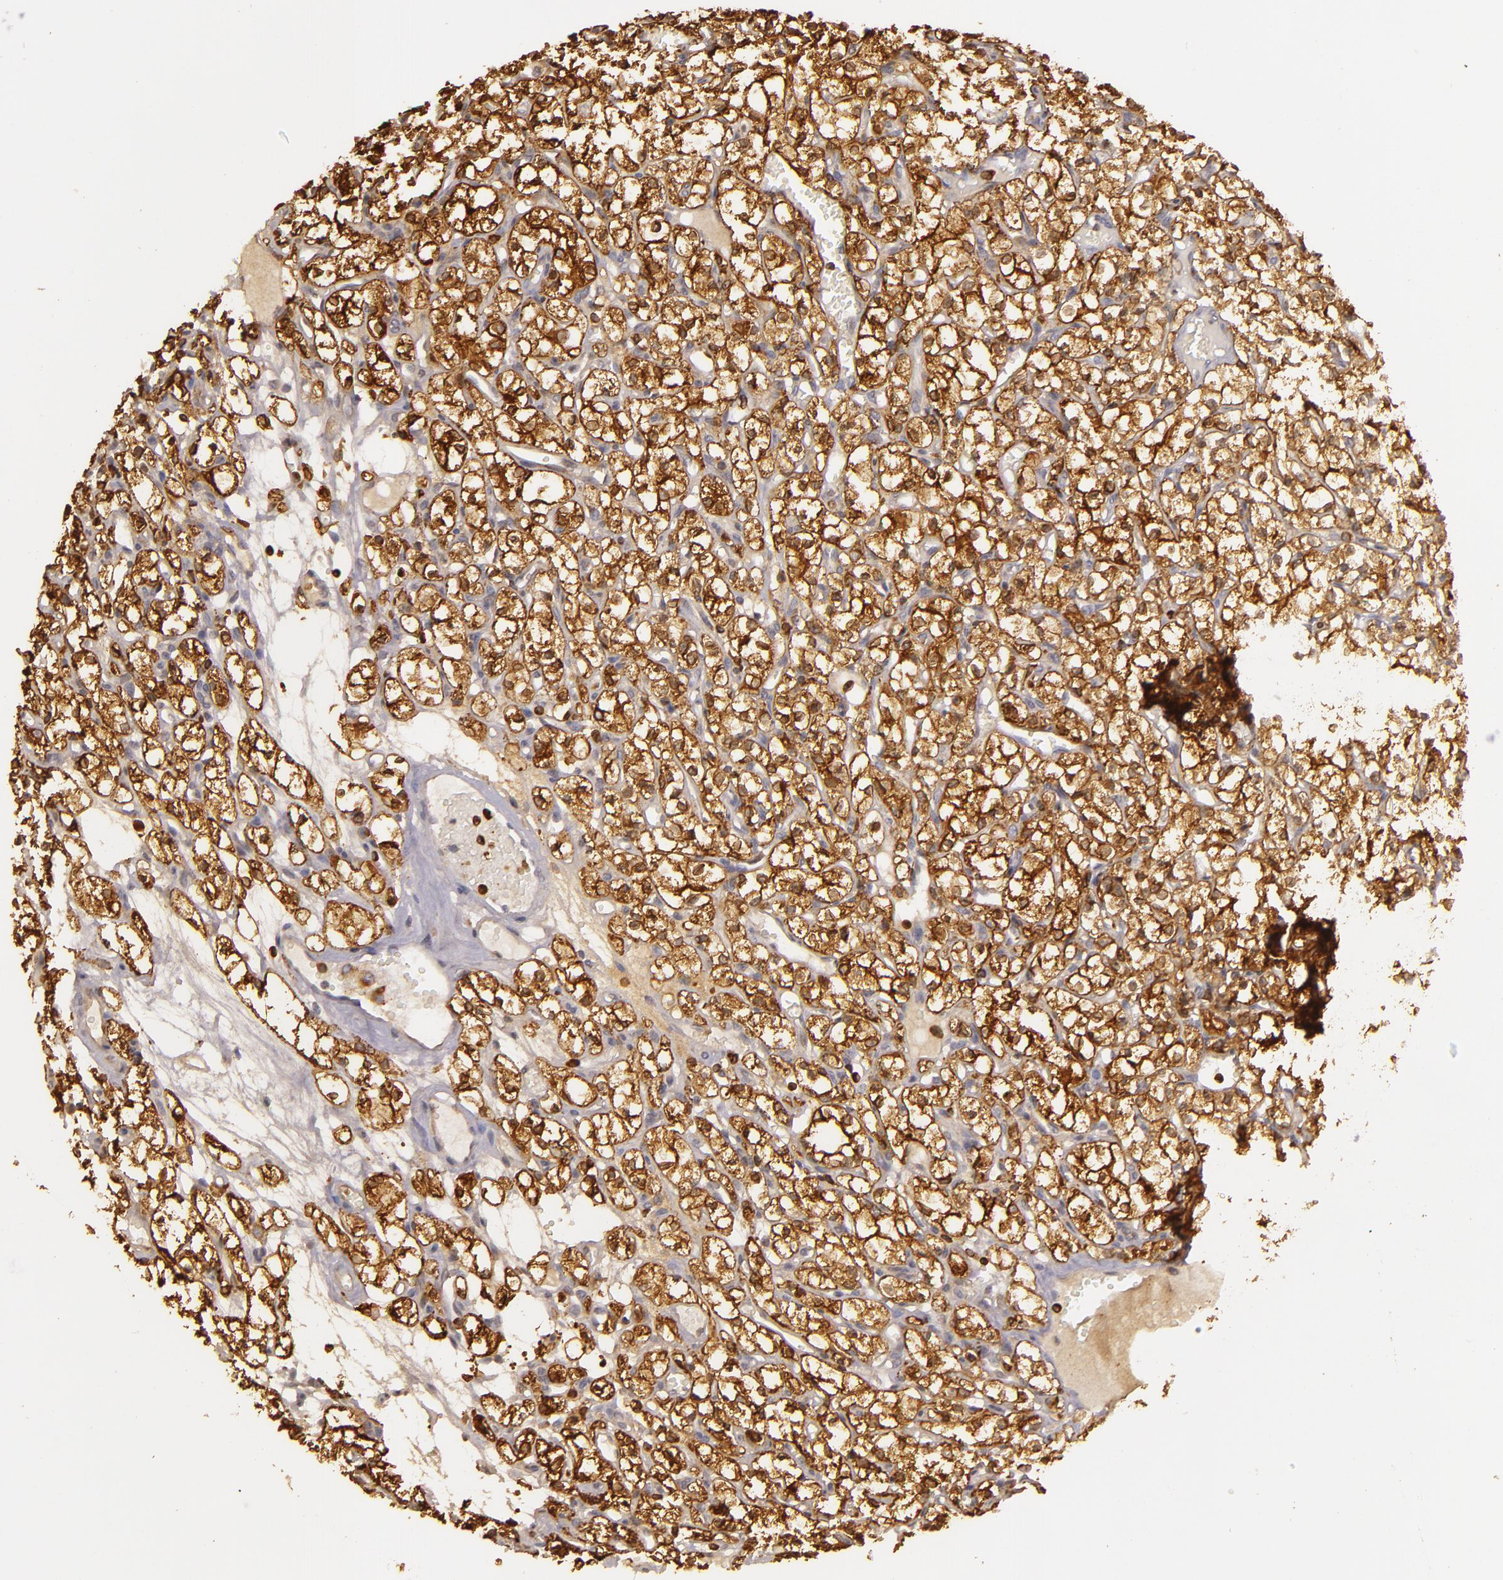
{"staining": {"intensity": "strong", "quantity": ">75%", "location": "cytoplasmic/membranous"}, "tissue": "renal cancer", "cell_type": "Tumor cells", "image_type": "cancer", "snomed": [{"axis": "morphology", "description": "Adenocarcinoma, NOS"}, {"axis": "topography", "description": "Kidney"}], "caption": "This is a histology image of immunohistochemistry (IHC) staining of renal cancer, which shows strong positivity in the cytoplasmic/membranous of tumor cells.", "gene": "SLC9A3R1", "patient": {"sex": "male", "age": 61}}